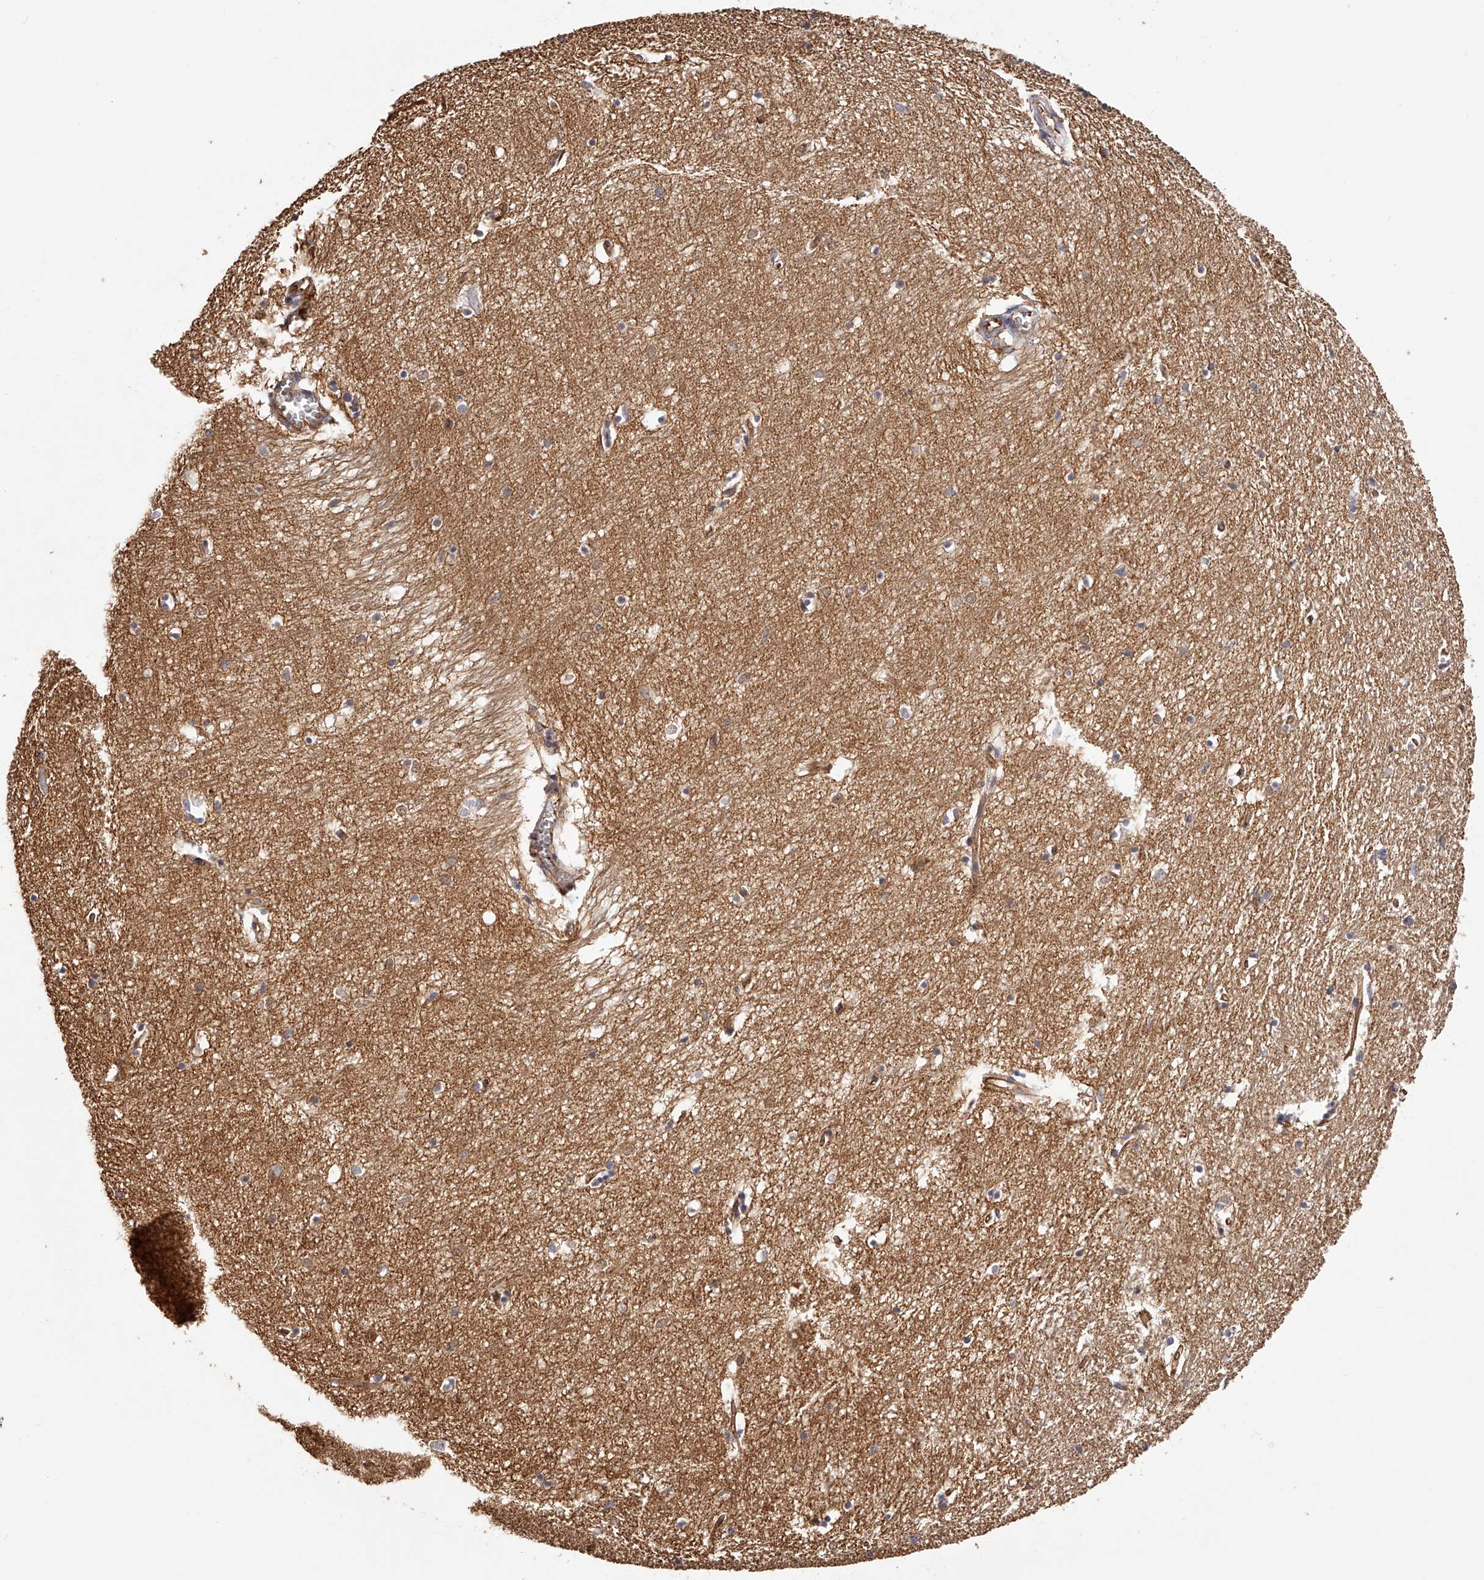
{"staining": {"intensity": "weak", "quantity": "<25%", "location": "cytoplasmic/membranous"}, "tissue": "hippocampus", "cell_type": "Glial cells", "image_type": "normal", "snomed": [{"axis": "morphology", "description": "Normal tissue, NOS"}, {"axis": "topography", "description": "Hippocampus"}], "caption": "This is an immunohistochemistry (IHC) photomicrograph of benign hippocampus. There is no positivity in glial cells.", "gene": "LTV1", "patient": {"sex": "female", "age": 64}}